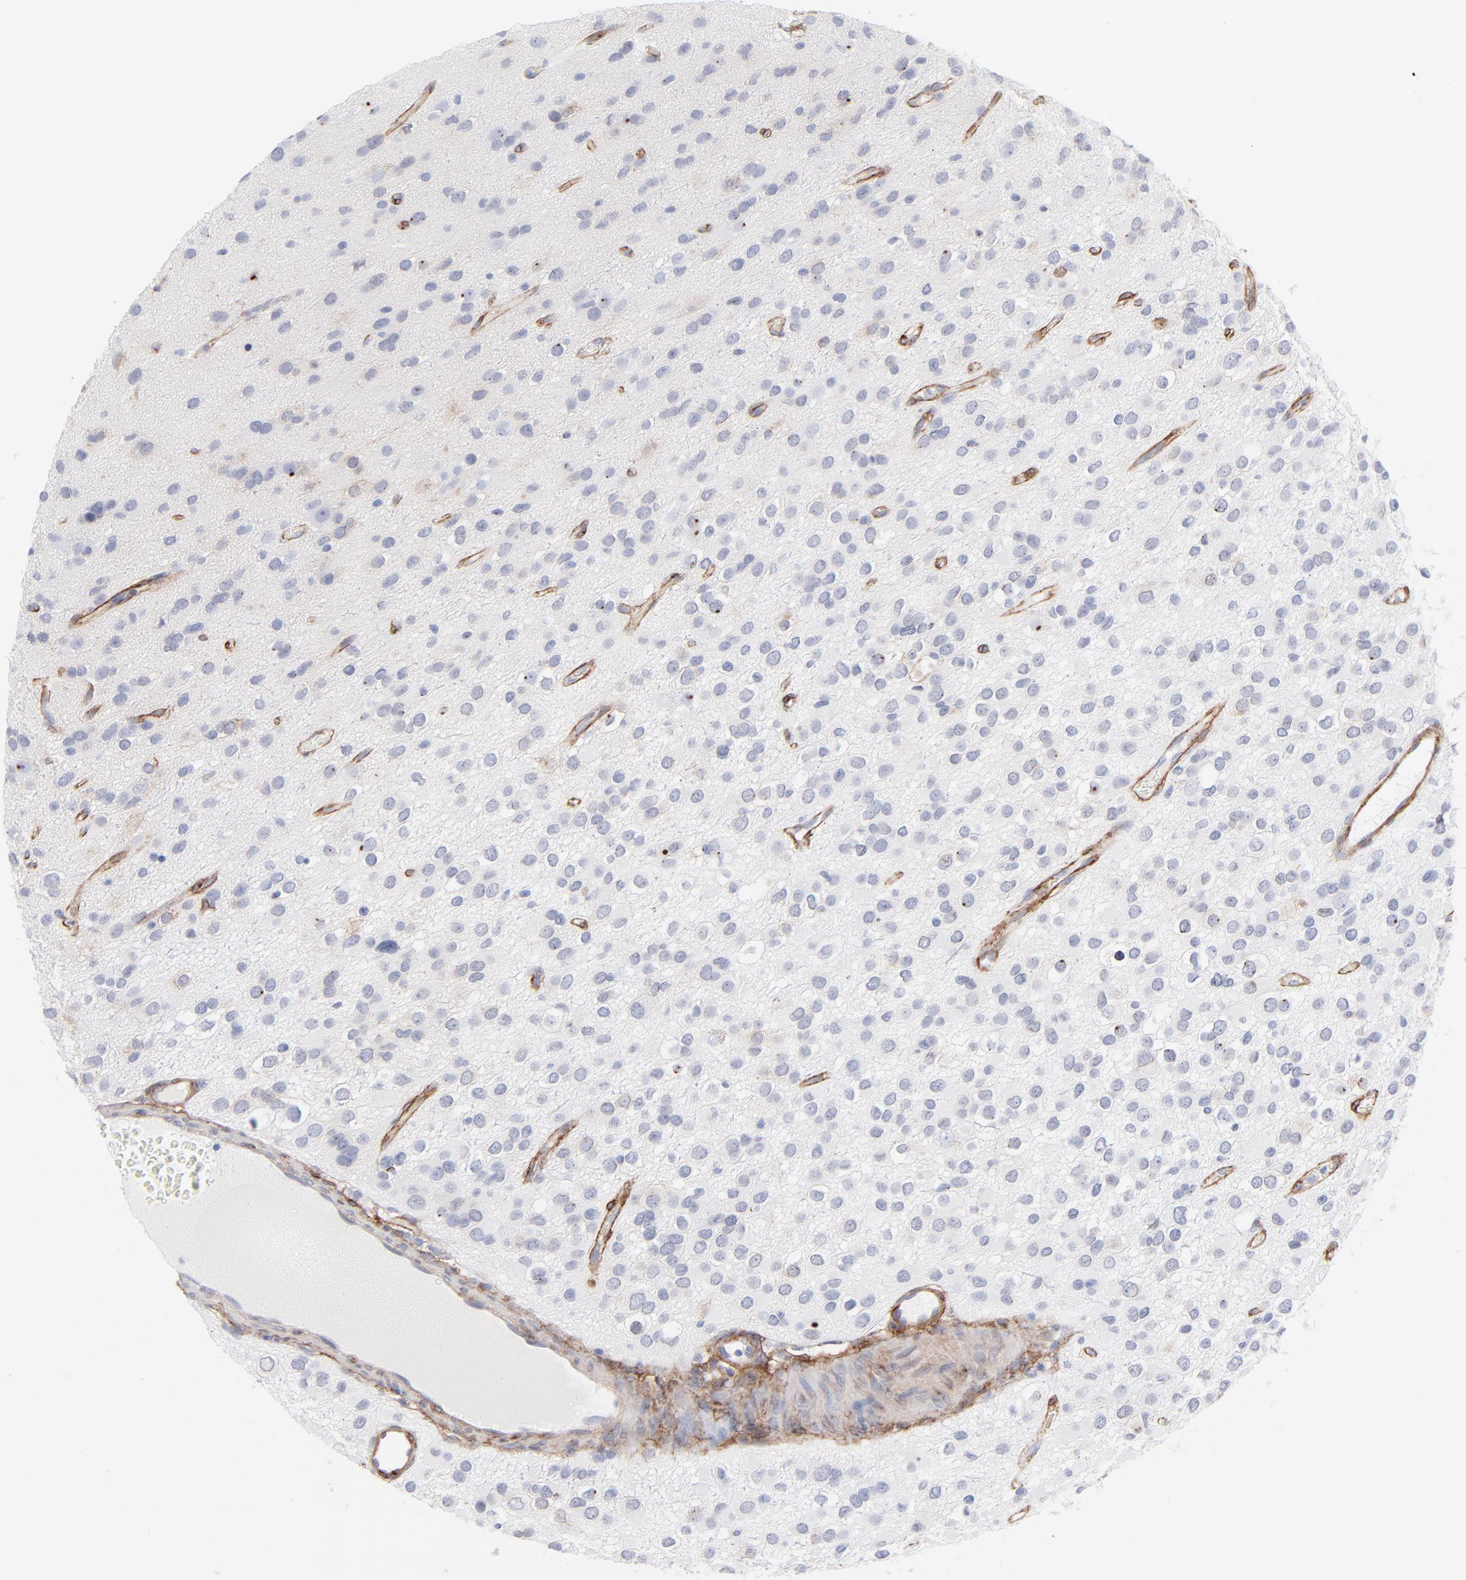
{"staining": {"intensity": "strong", "quantity": "<25%", "location": "nuclear"}, "tissue": "glioma", "cell_type": "Tumor cells", "image_type": "cancer", "snomed": [{"axis": "morphology", "description": "Glioma, malignant, Low grade"}, {"axis": "topography", "description": "Brain"}], "caption": "Approximately <25% of tumor cells in malignant glioma (low-grade) exhibit strong nuclear protein expression as visualized by brown immunohistochemical staining.", "gene": "PDGFRB", "patient": {"sex": "male", "age": 42}}